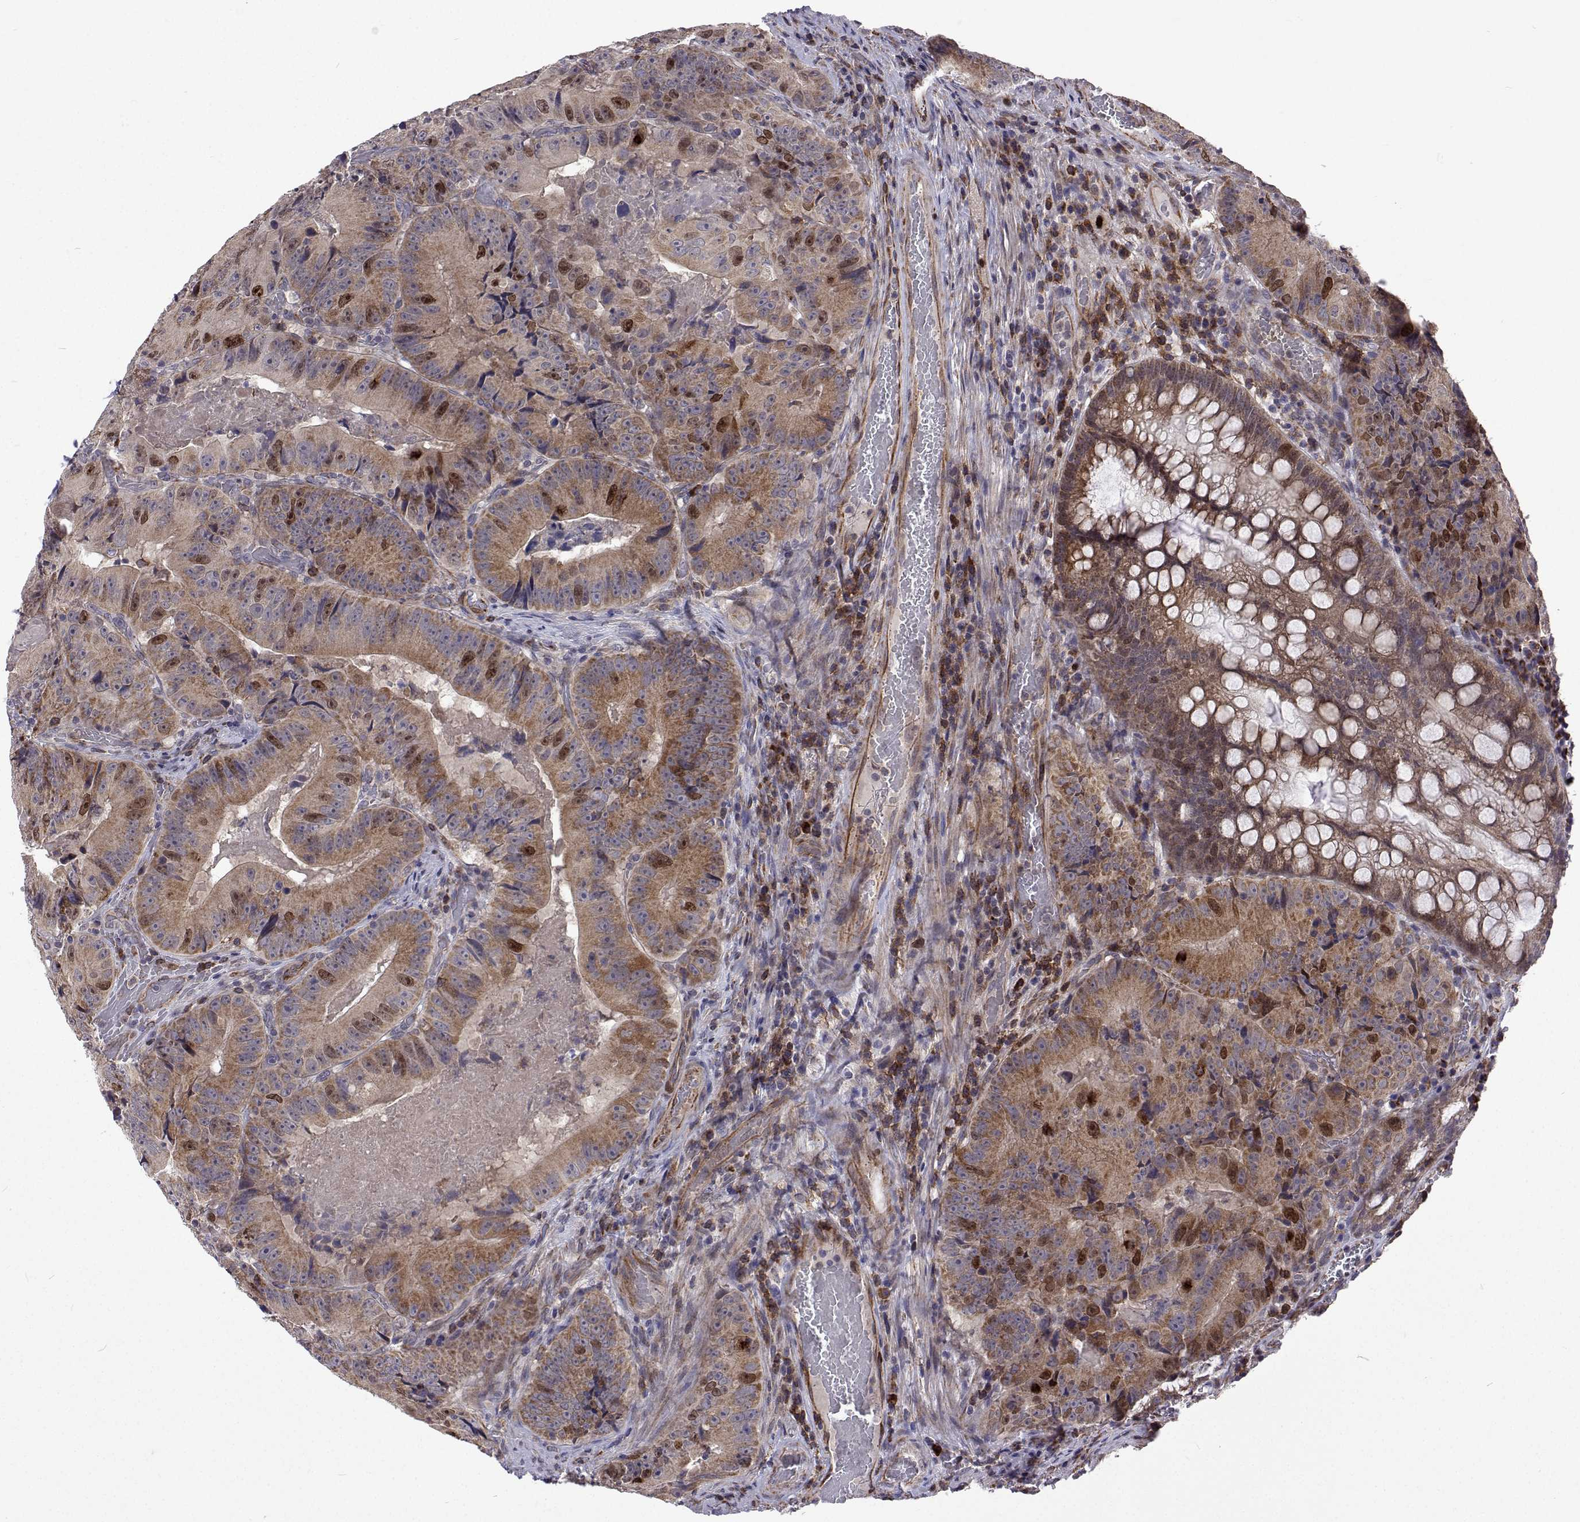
{"staining": {"intensity": "moderate", "quantity": ">75%", "location": "cytoplasmic/membranous,nuclear"}, "tissue": "colorectal cancer", "cell_type": "Tumor cells", "image_type": "cancer", "snomed": [{"axis": "morphology", "description": "Adenocarcinoma, NOS"}, {"axis": "topography", "description": "Colon"}], "caption": "Tumor cells reveal moderate cytoplasmic/membranous and nuclear positivity in approximately >75% of cells in colorectal cancer (adenocarcinoma). (Brightfield microscopy of DAB IHC at high magnification).", "gene": "DHTKD1", "patient": {"sex": "female", "age": 86}}